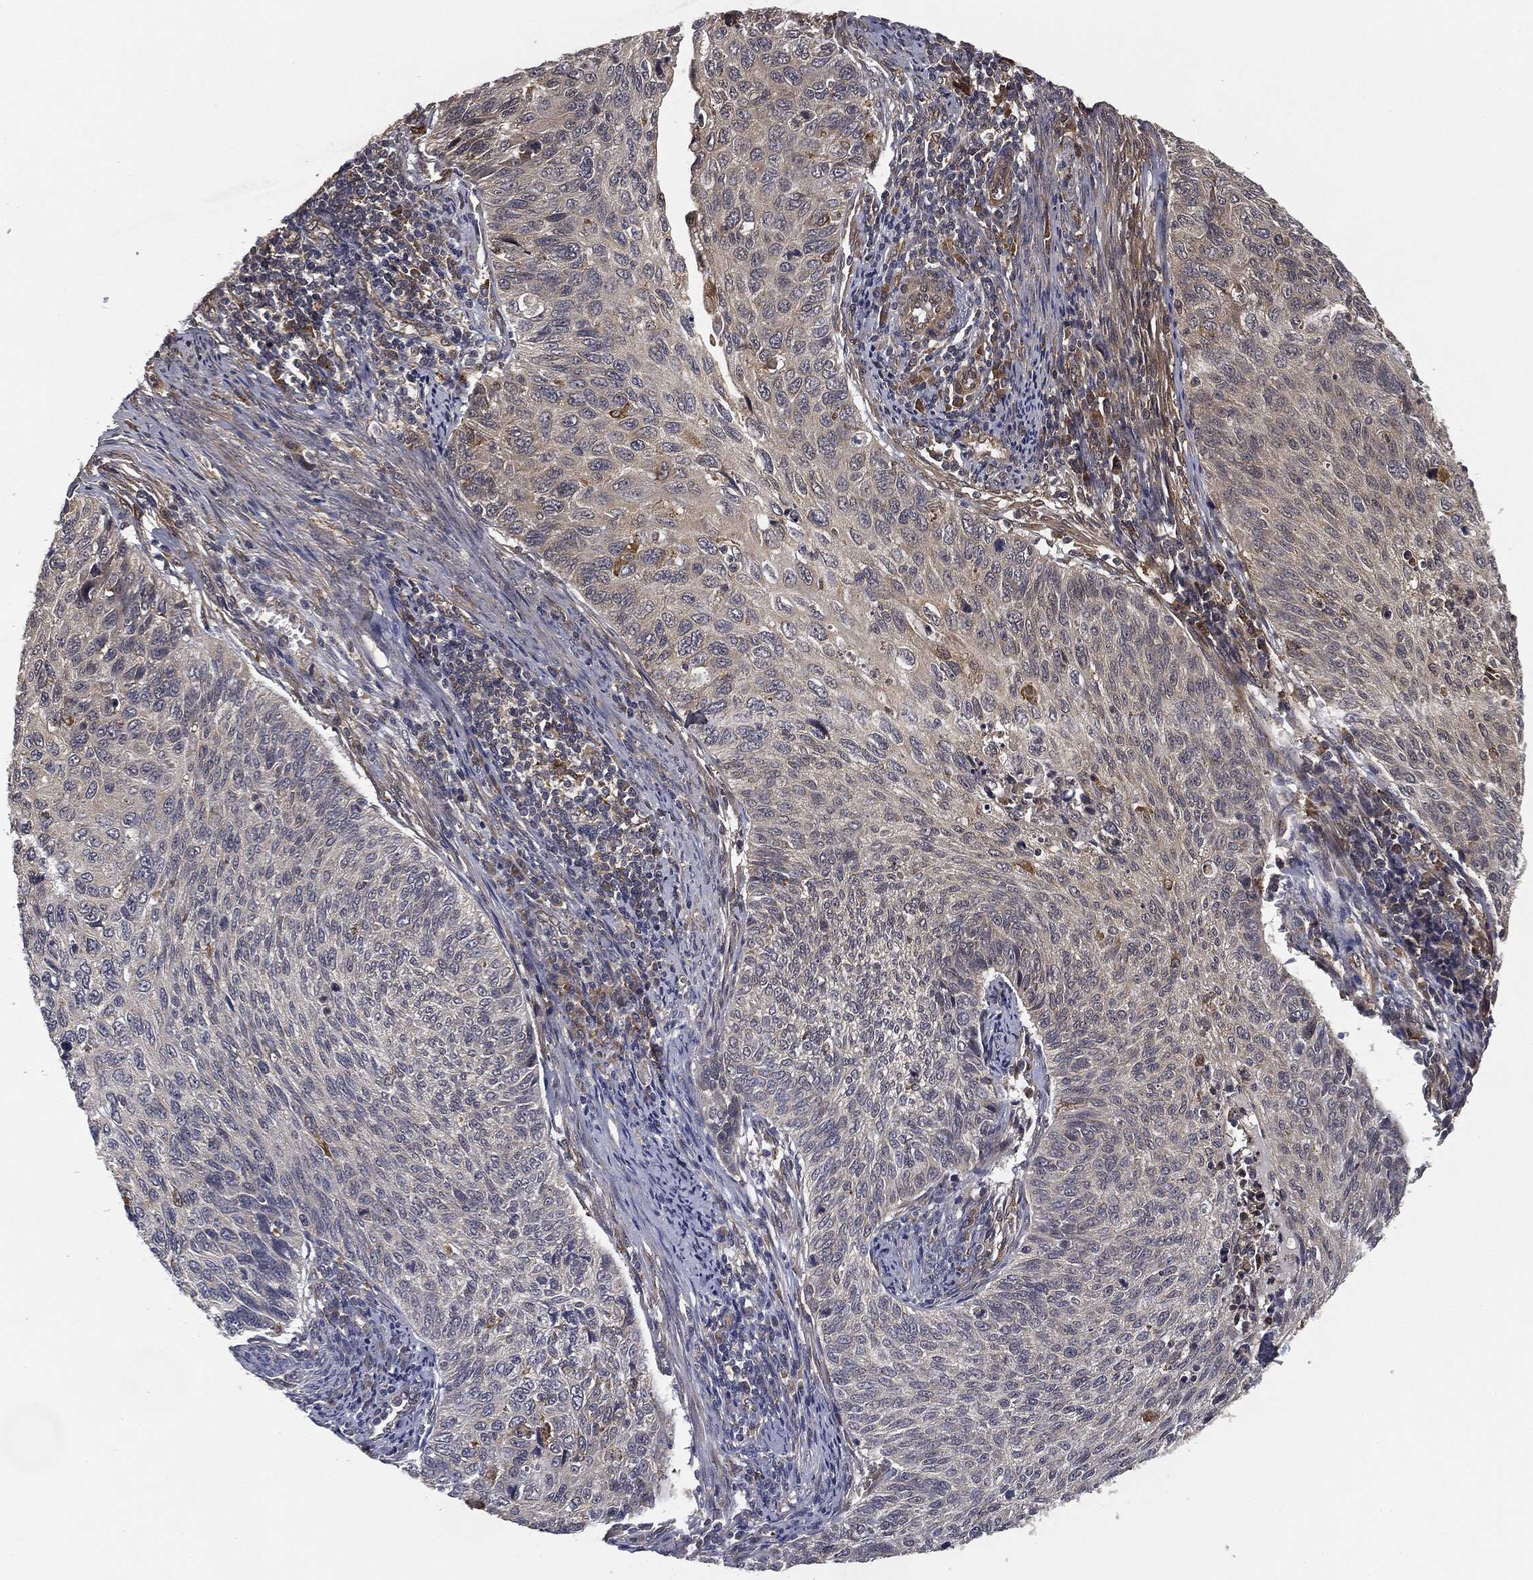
{"staining": {"intensity": "negative", "quantity": "none", "location": "none"}, "tissue": "cervical cancer", "cell_type": "Tumor cells", "image_type": "cancer", "snomed": [{"axis": "morphology", "description": "Squamous cell carcinoma, NOS"}, {"axis": "topography", "description": "Cervix"}], "caption": "The image displays no significant positivity in tumor cells of squamous cell carcinoma (cervical). (Stains: DAB immunohistochemistry (IHC) with hematoxylin counter stain, Microscopy: brightfield microscopy at high magnification).", "gene": "MIER2", "patient": {"sex": "female", "age": 70}}